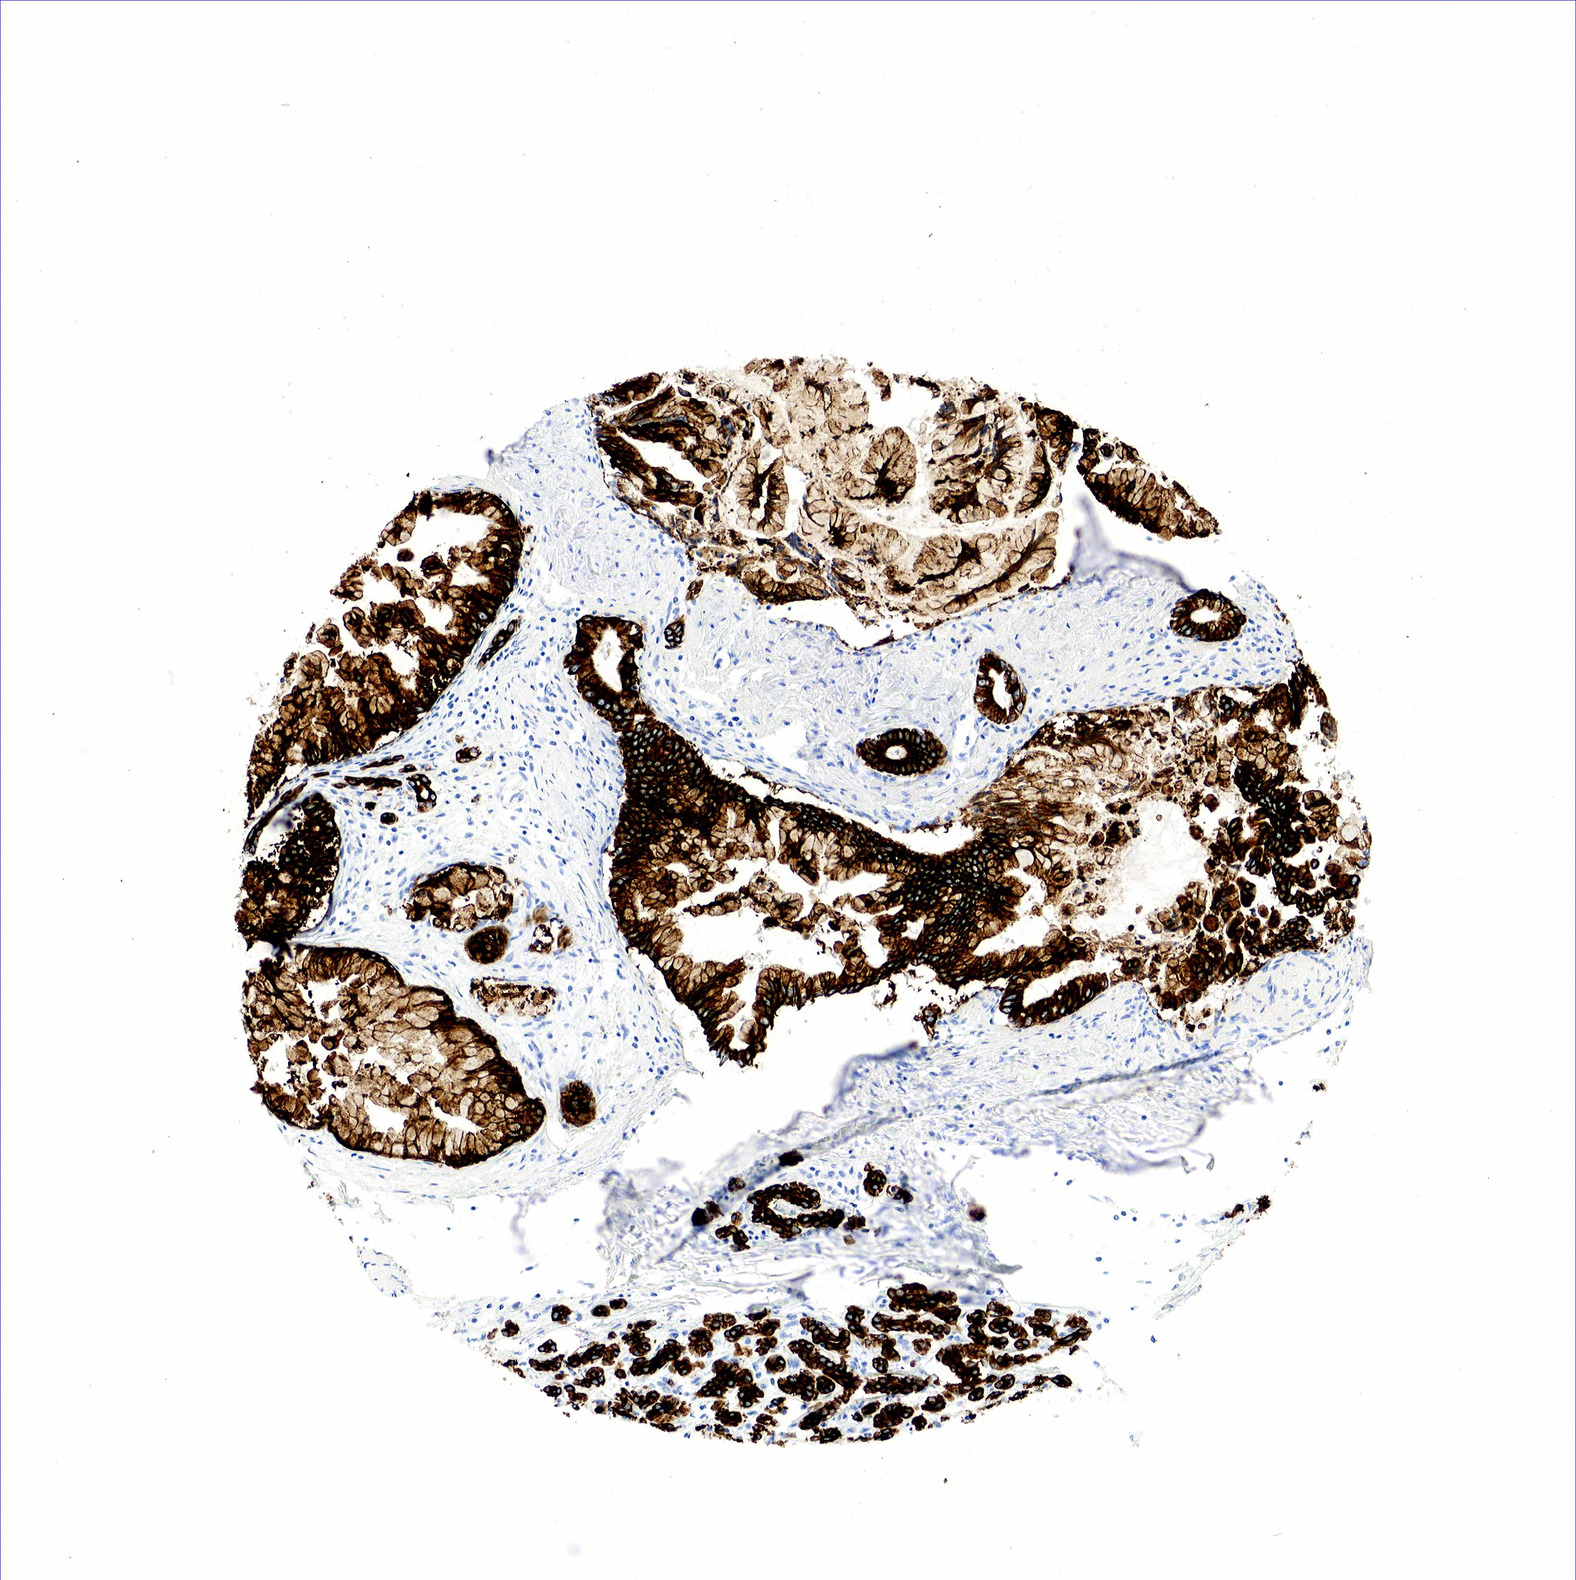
{"staining": {"intensity": "strong", "quantity": ">75%", "location": "cytoplasmic/membranous"}, "tissue": "pancreatic cancer", "cell_type": "Tumor cells", "image_type": "cancer", "snomed": [{"axis": "morphology", "description": "Adenocarcinoma, NOS"}, {"axis": "topography", "description": "Pancreas"}], "caption": "Human pancreatic cancer stained for a protein (brown) shows strong cytoplasmic/membranous positive expression in about >75% of tumor cells.", "gene": "KRT18", "patient": {"sex": "male", "age": 59}}